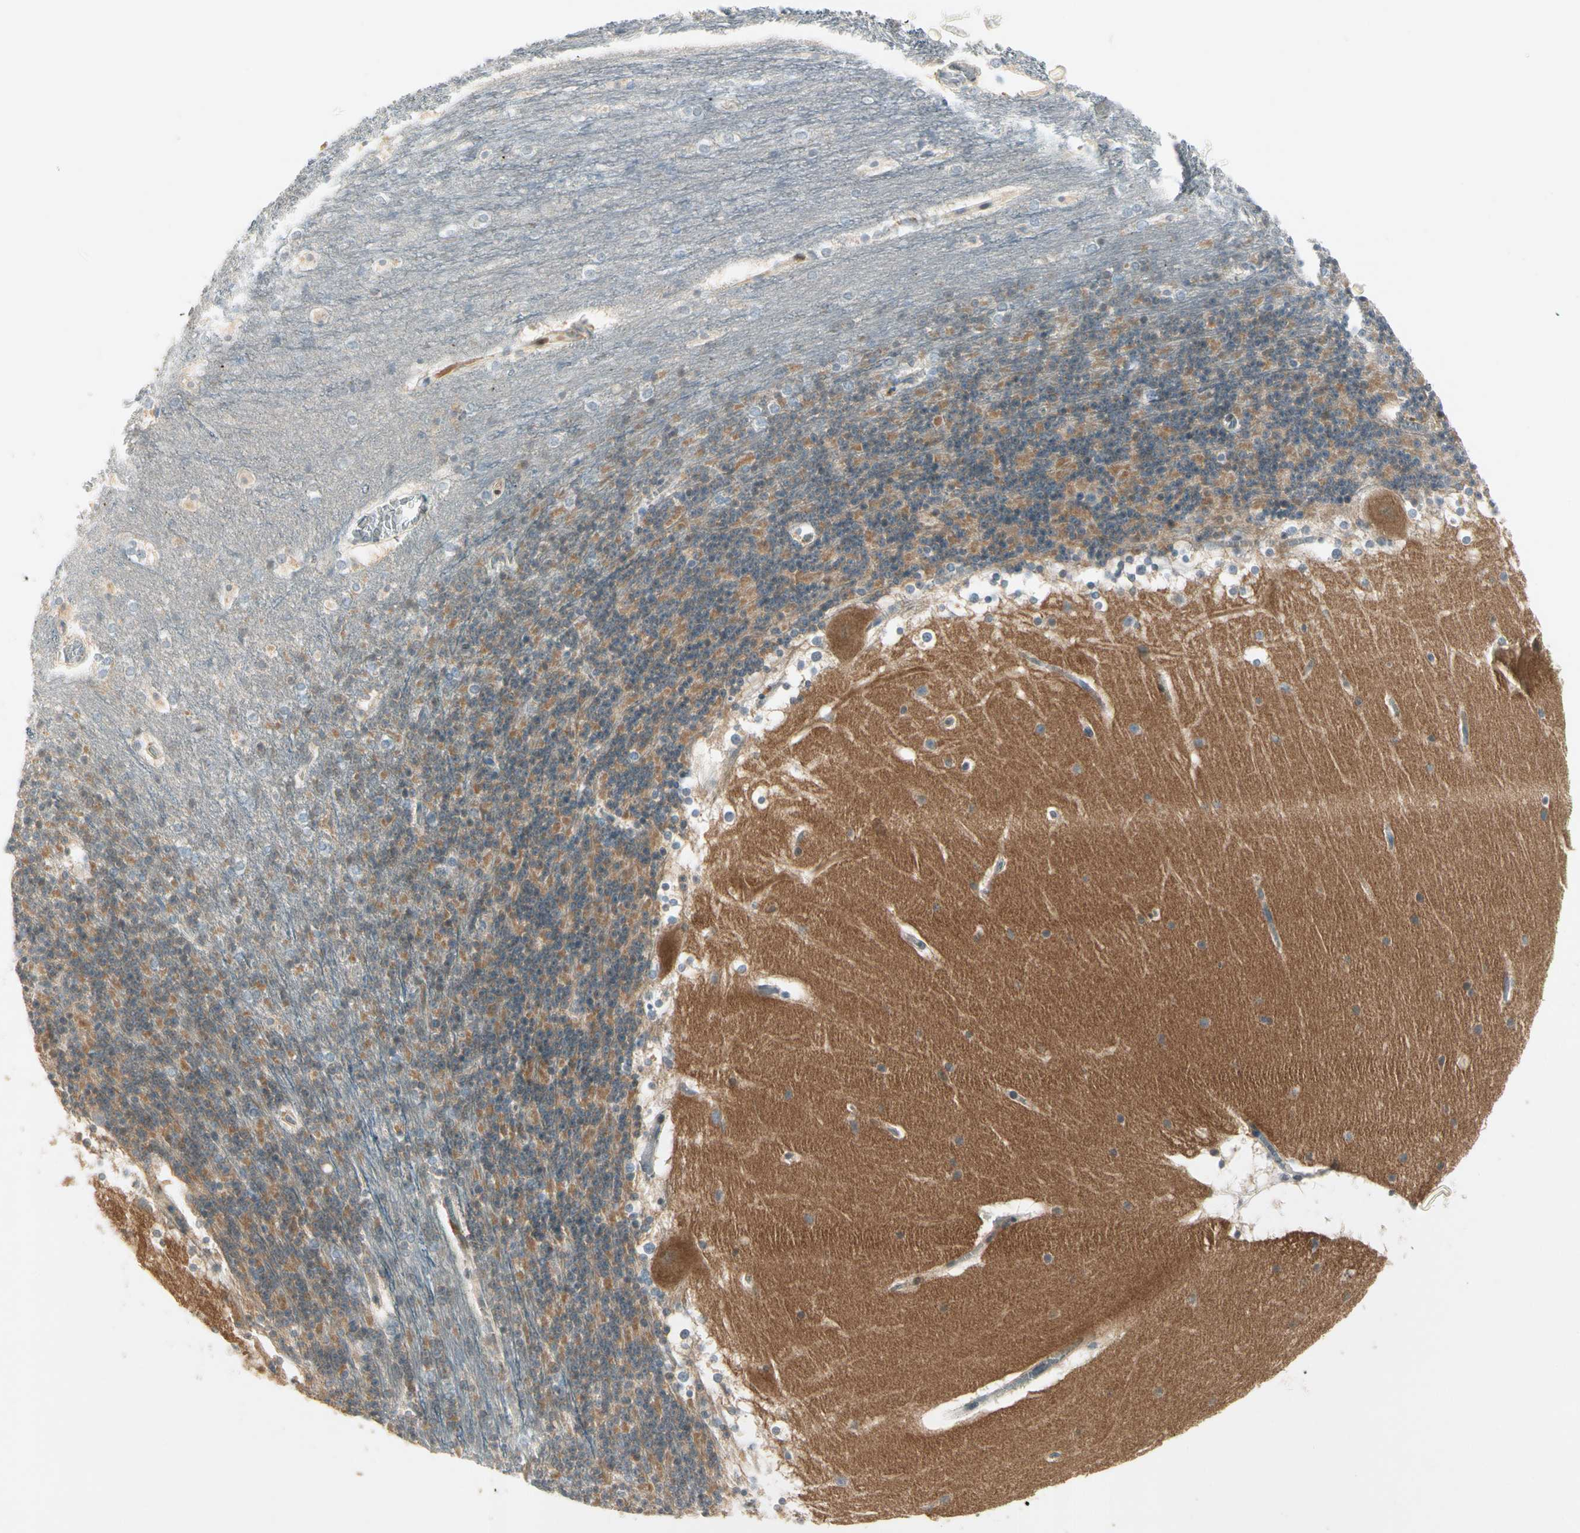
{"staining": {"intensity": "moderate", "quantity": "<25%", "location": "cytoplasmic/membranous"}, "tissue": "cerebellum", "cell_type": "Cells in granular layer", "image_type": "normal", "snomed": [{"axis": "morphology", "description": "Normal tissue, NOS"}, {"axis": "topography", "description": "Cerebellum"}], "caption": "Immunohistochemical staining of unremarkable human cerebellum displays moderate cytoplasmic/membranous protein expression in about <25% of cells in granular layer. (Brightfield microscopy of DAB IHC at high magnification).", "gene": "PPP3CB", "patient": {"sex": "female", "age": 19}}